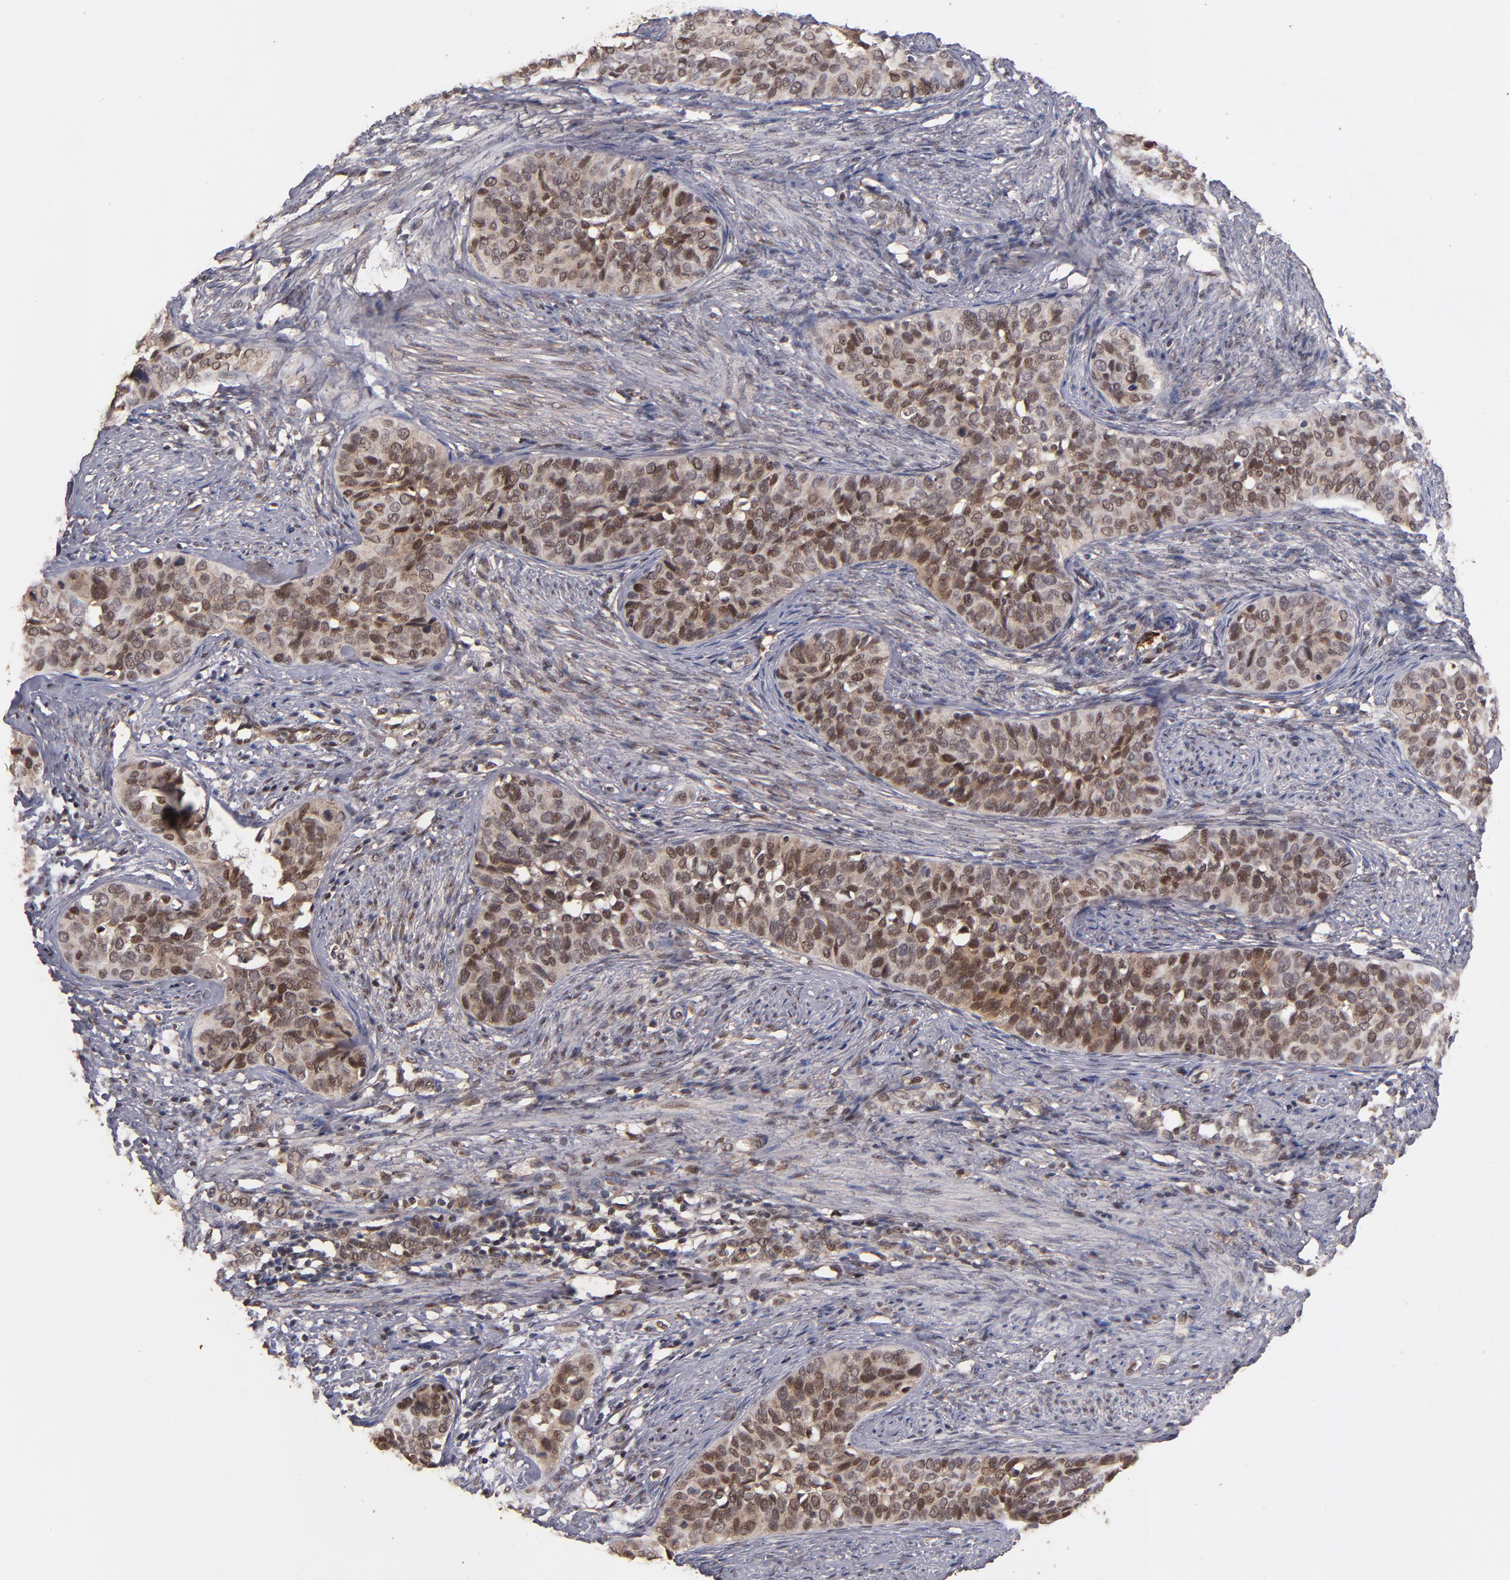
{"staining": {"intensity": "moderate", "quantity": "25%-75%", "location": "nuclear"}, "tissue": "cervical cancer", "cell_type": "Tumor cells", "image_type": "cancer", "snomed": [{"axis": "morphology", "description": "Squamous cell carcinoma, NOS"}, {"axis": "topography", "description": "Cervix"}], "caption": "The histopathology image reveals a brown stain indicating the presence of a protein in the nuclear of tumor cells in cervical cancer (squamous cell carcinoma). (DAB (3,3'-diaminobenzidine) = brown stain, brightfield microscopy at high magnification).", "gene": "EAPP", "patient": {"sex": "female", "age": 31}}